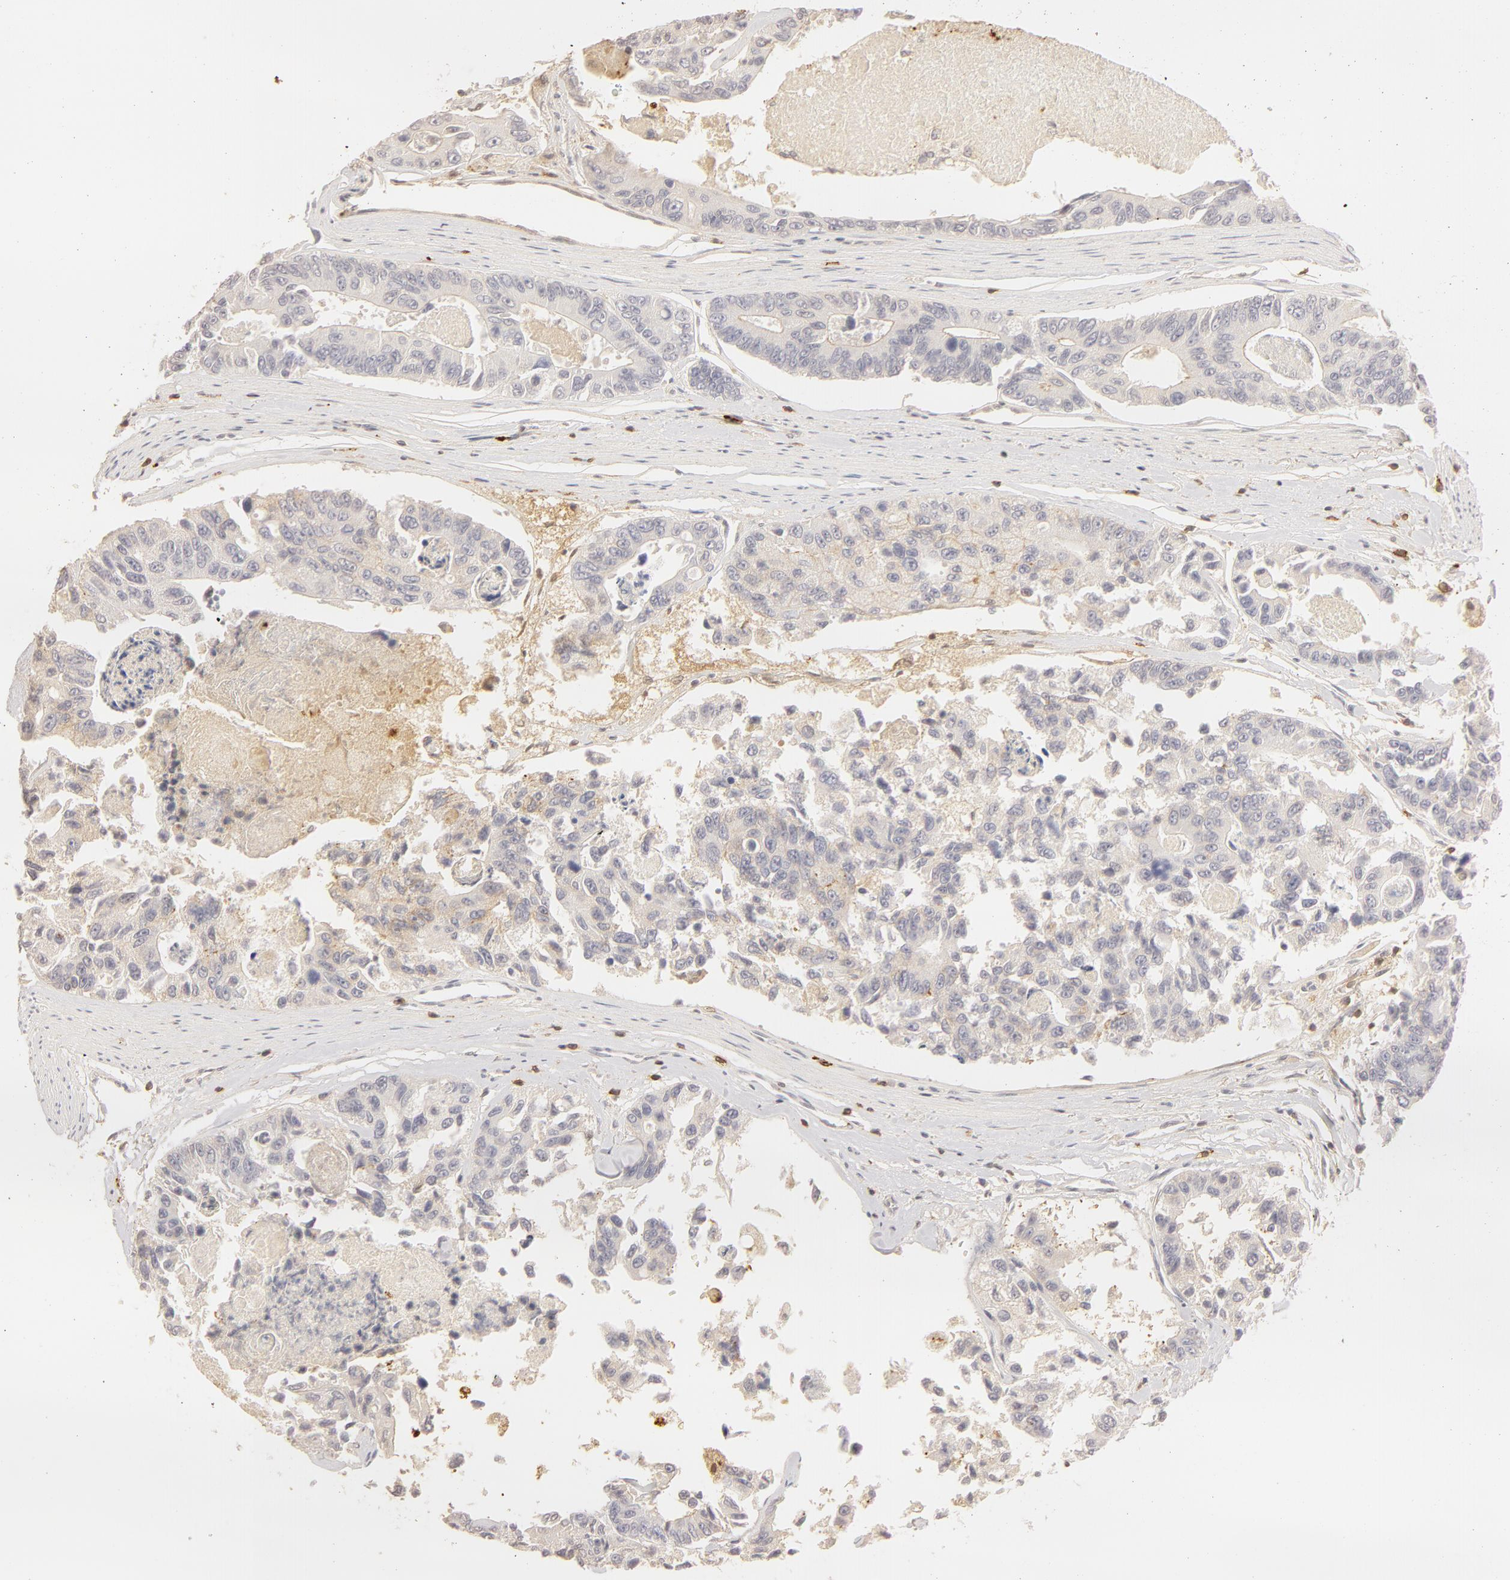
{"staining": {"intensity": "negative", "quantity": "none", "location": "none"}, "tissue": "colorectal cancer", "cell_type": "Tumor cells", "image_type": "cancer", "snomed": [{"axis": "morphology", "description": "Adenocarcinoma, NOS"}, {"axis": "topography", "description": "Colon"}], "caption": "The image shows no significant positivity in tumor cells of colorectal cancer.", "gene": "C1R", "patient": {"sex": "female", "age": 86}}